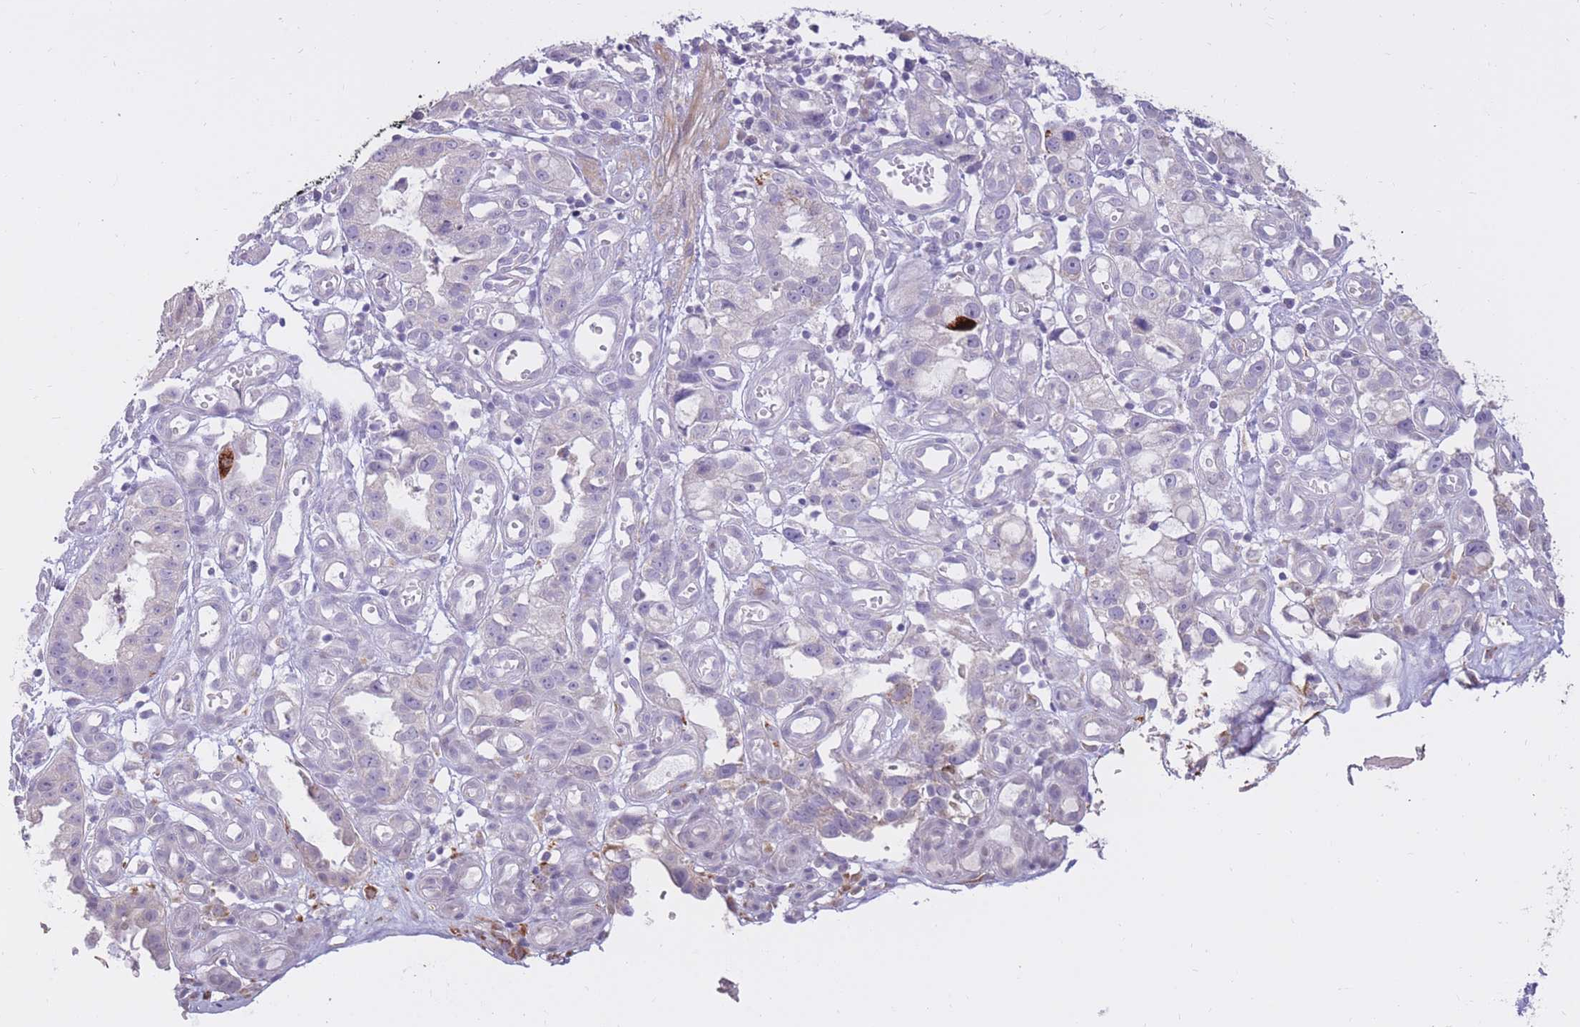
{"staining": {"intensity": "strong", "quantity": "<25%", "location": "cytoplasmic/membranous"}, "tissue": "stomach cancer", "cell_type": "Tumor cells", "image_type": "cancer", "snomed": [{"axis": "morphology", "description": "Adenocarcinoma, NOS"}, {"axis": "topography", "description": "Stomach"}], "caption": "An immunohistochemistry (IHC) micrograph of tumor tissue is shown. Protein staining in brown highlights strong cytoplasmic/membranous positivity in stomach adenocarcinoma within tumor cells.", "gene": "RNF170", "patient": {"sex": "male", "age": 55}}